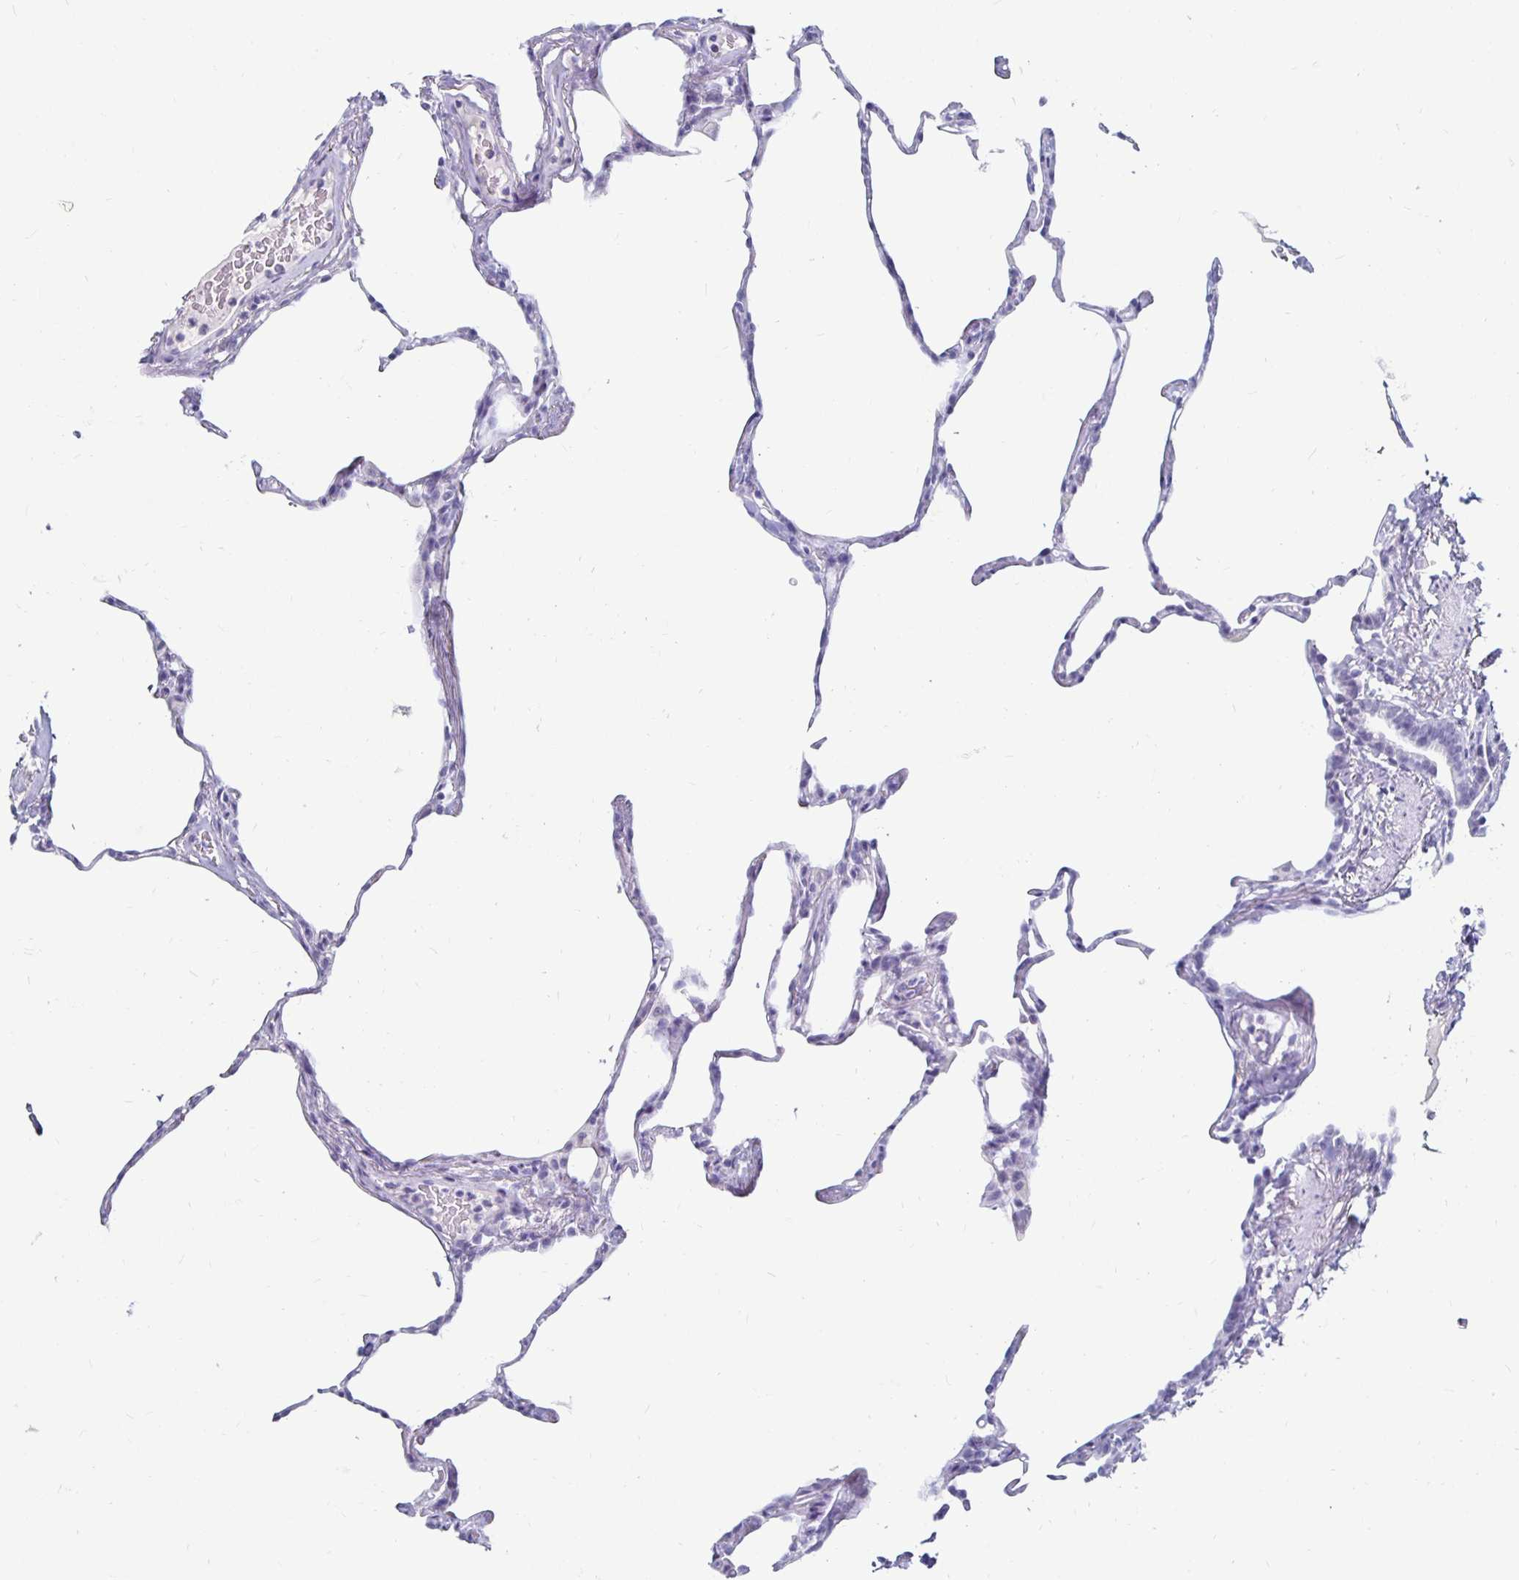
{"staining": {"intensity": "negative", "quantity": "none", "location": "none"}, "tissue": "lung", "cell_type": "Alveolar cells", "image_type": "normal", "snomed": [{"axis": "morphology", "description": "Normal tissue, NOS"}, {"axis": "topography", "description": "Lung"}], "caption": "Immunohistochemistry (IHC) of benign human lung displays no expression in alveolar cells. Brightfield microscopy of IHC stained with DAB (brown) and hematoxylin (blue), captured at high magnification.", "gene": "KCNQ2", "patient": {"sex": "male", "age": 65}}